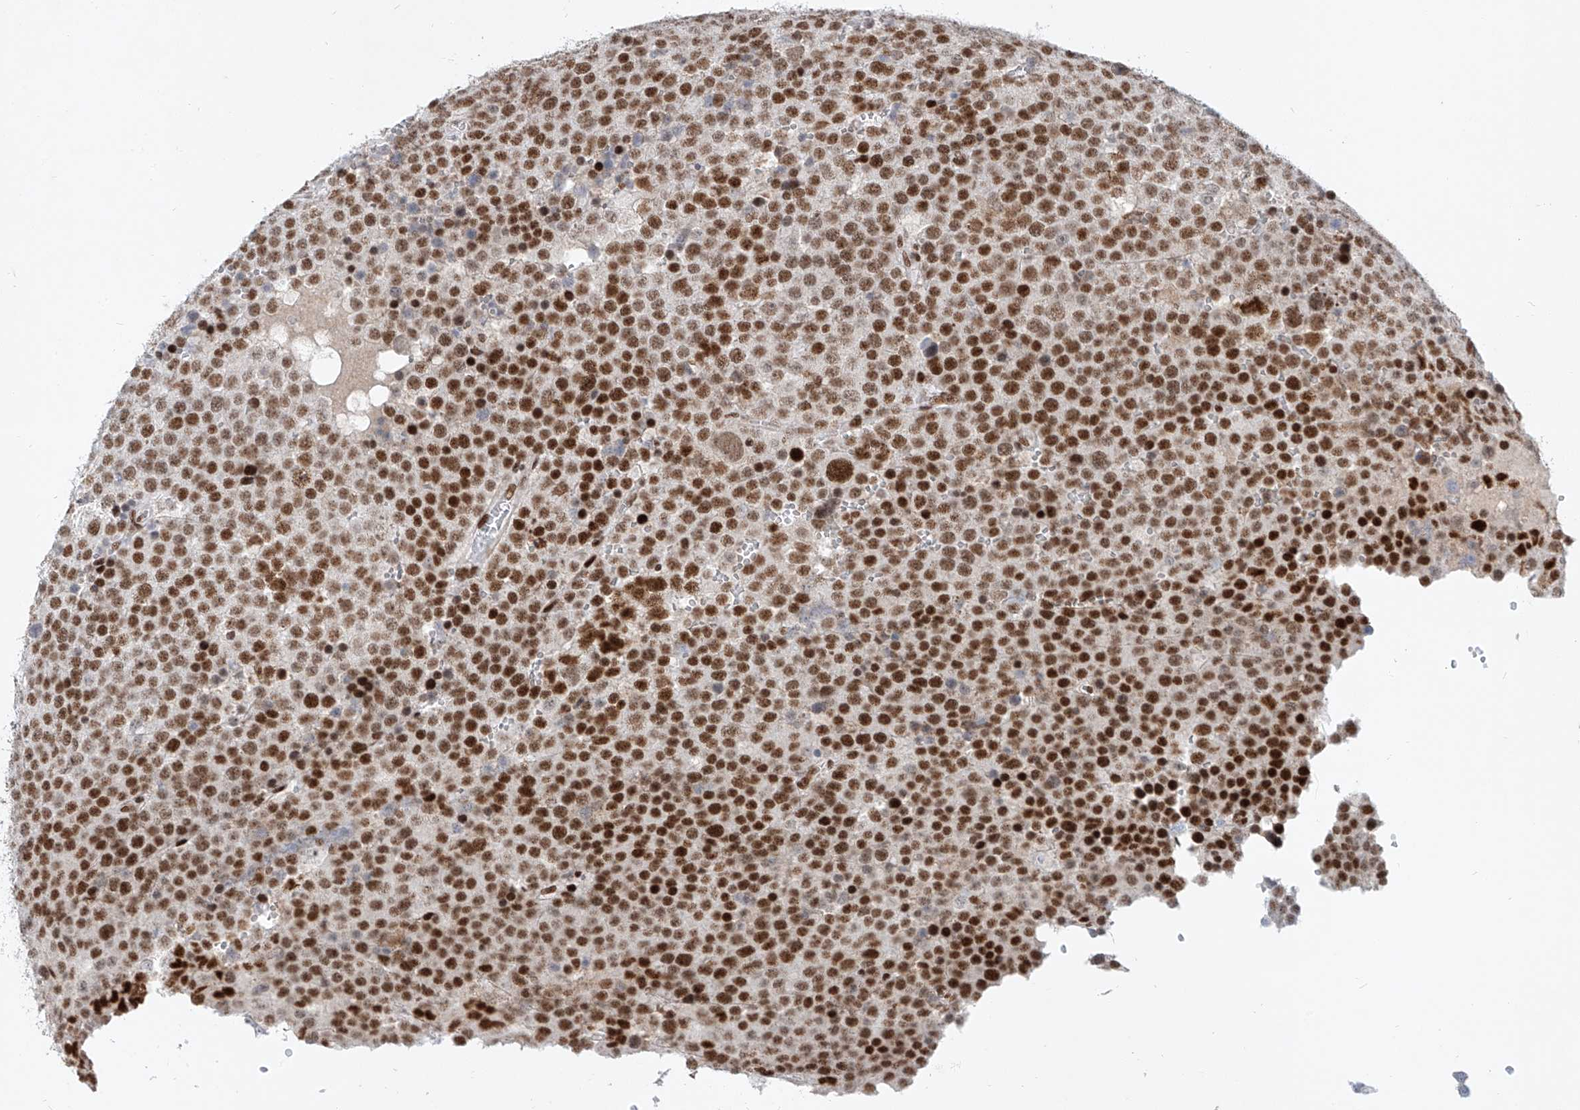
{"staining": {"intensity": "strong", "quantity": ">75%", "location": "nuclear"}, "tissue": "testis cancer", "cell_type": "Tumor cells", "image_type": "cancer", "snomed": [{"axis": "morphology", "description": "Seminoma, NOS"}, {"axis": "topography", "description": "Testis"}], "caption": "Protein expression analysis of human testis cancer (seminoma) reveals strong nuclear staining in approximately >75% of tumor cells.", "gene": "TAF4", "patient": {"sex": "male", "age": 71}}